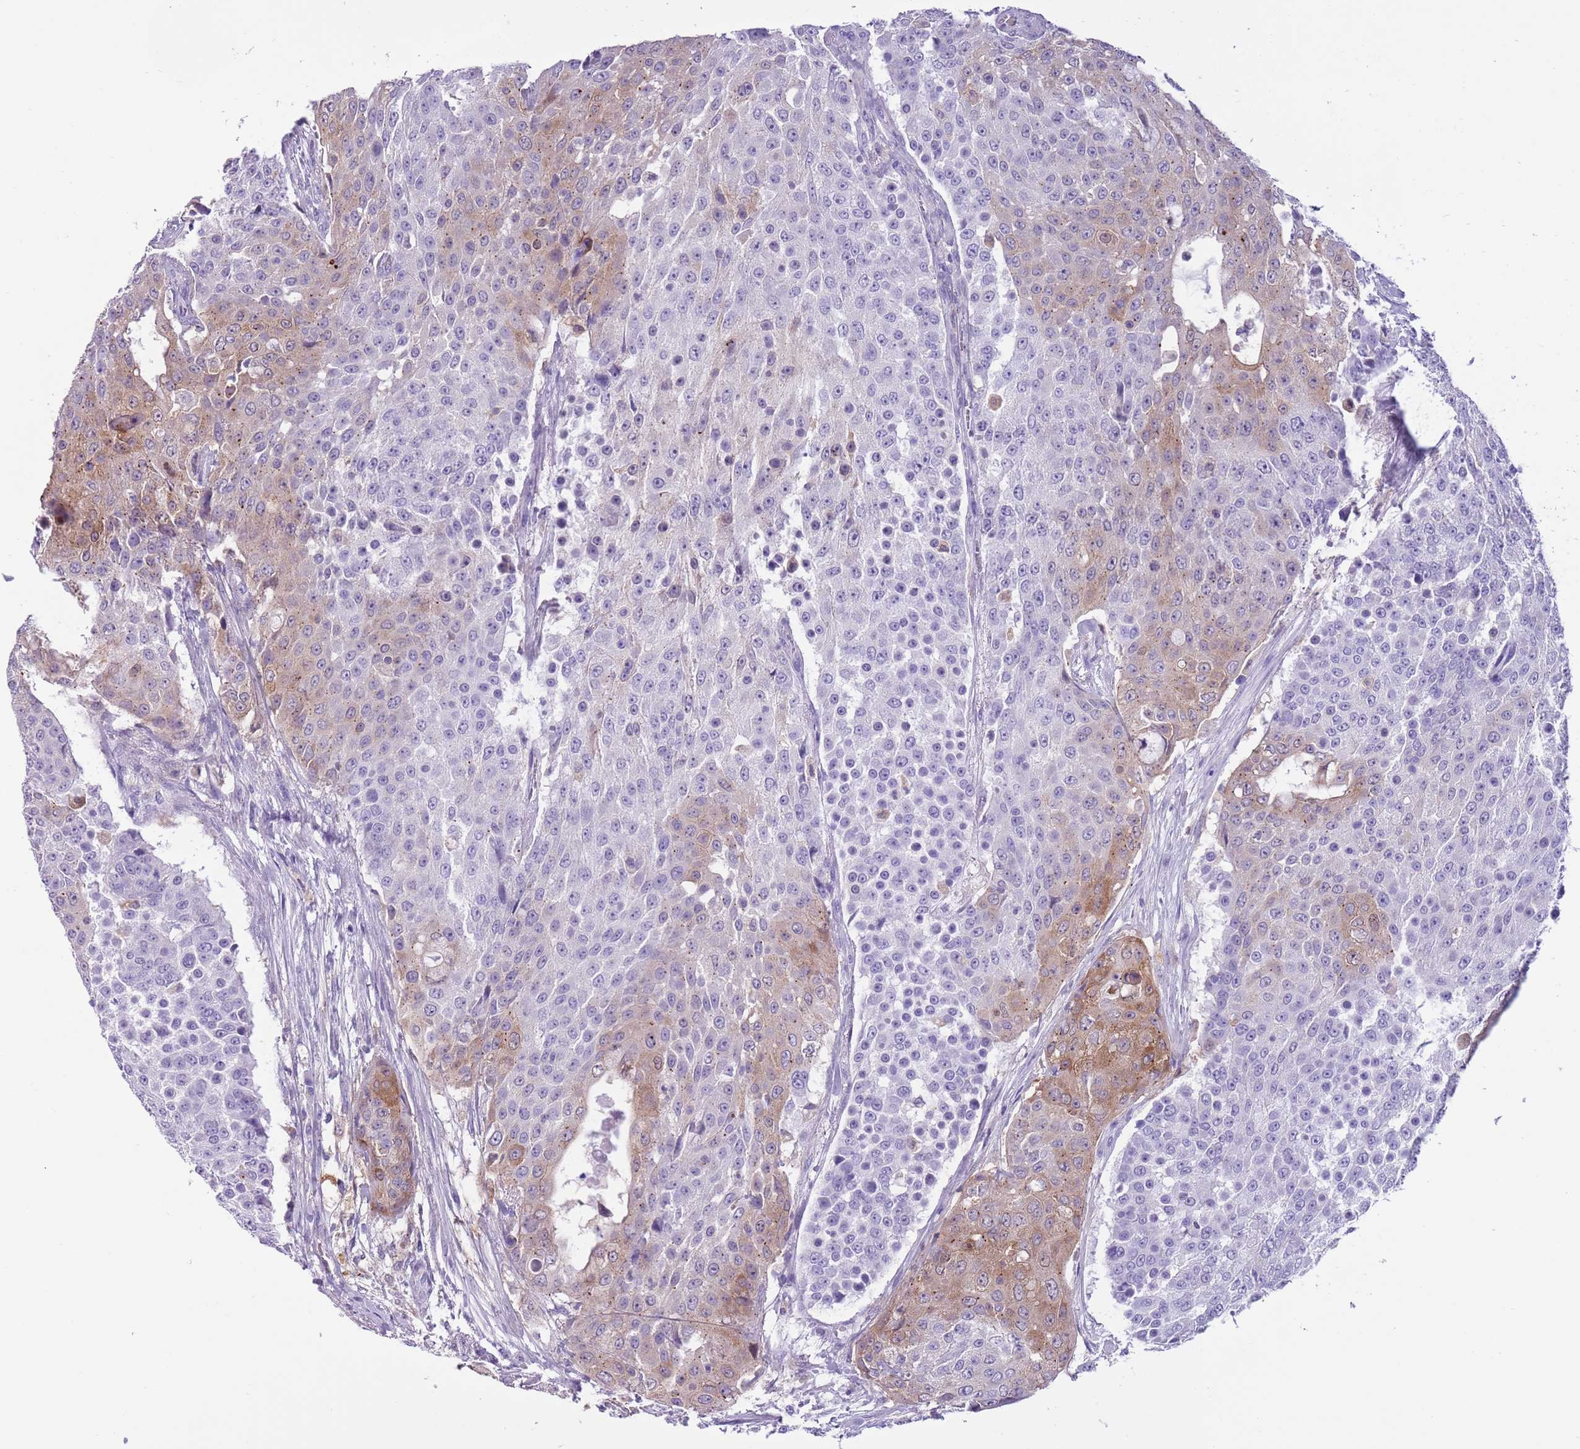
{"staining": {"intensity": "moderate", "quantity": "<25%", "location": "cytoplasmic/membranous"}, "tissue": "urothelial cancer", "cell_type": "Tumor cells", "image_type": "cancer", "snomed": [{"axis": "morphology", "description": "Urothelial carcinoma, High grade"}, {"axis": "topography", "description": "Urinary bladder"}], "caption": "Protein staining of urothelial cancer tissue demonstrates moderate cytoplasmic/membranous staining in about <25% of tumor cells.", "gene": "PFKFB2", "patient": {"sex": "female", "age": 63}}